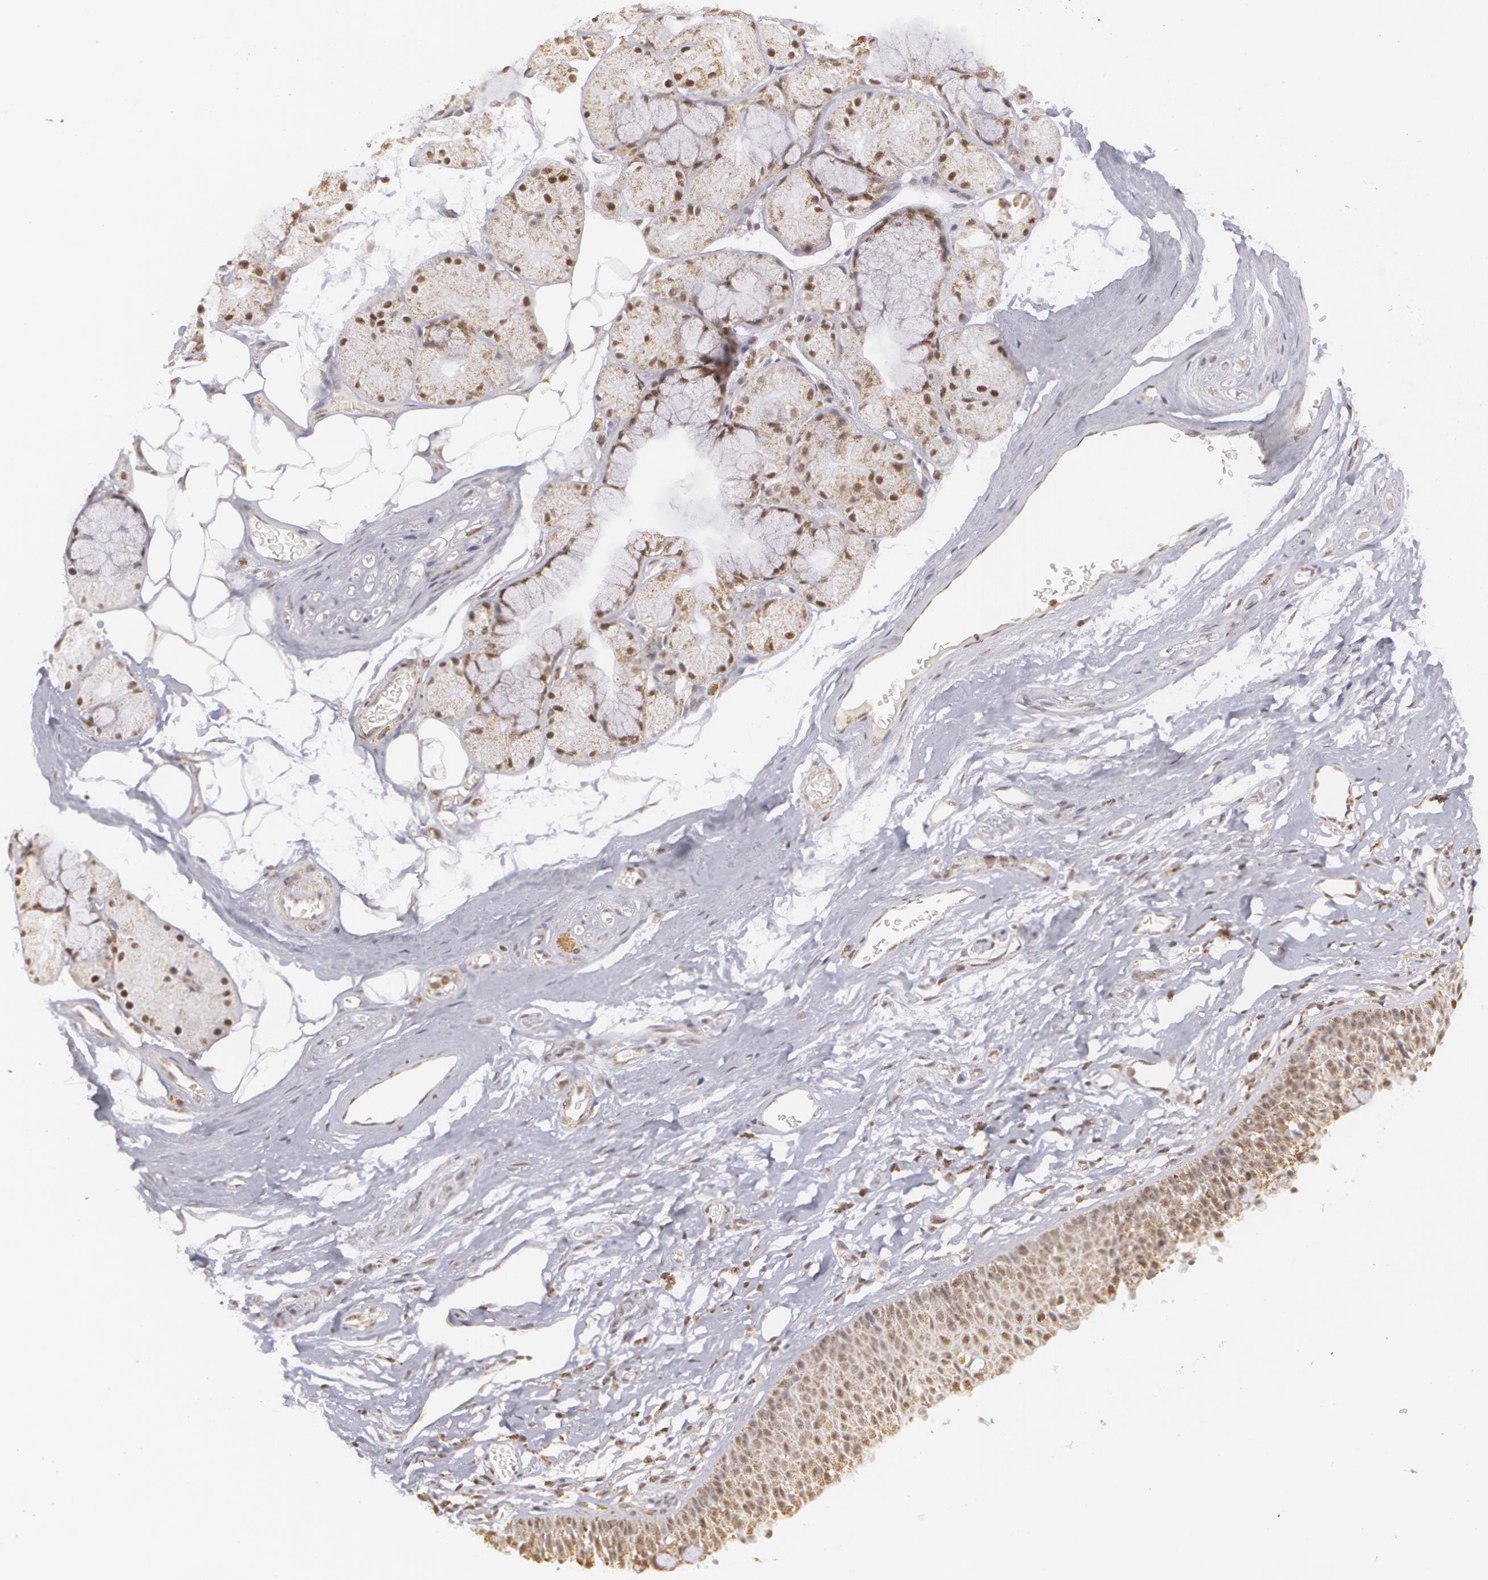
{"staining": {"intensity": "weak", "quantity": ">75%", "location": "nuclear"}, "tissue": "nasopharynx", "cell_type": "Respiratory epithelial cells", "image_type": "normal", "snomed": [{"axis": "morphology", "description": "Normal tissue, NOS"}, {"axis": "topography", "description": "Nasopharynx"}], "caption": "An IHC histopathology image of unremarkable tissue is shown. Protein staining in brown shows weak nuclear positivity in nasopharynx within respiratory epithelial cells.", "gene": "MXD1", "patient": {"sex": "male", "age": 56}}